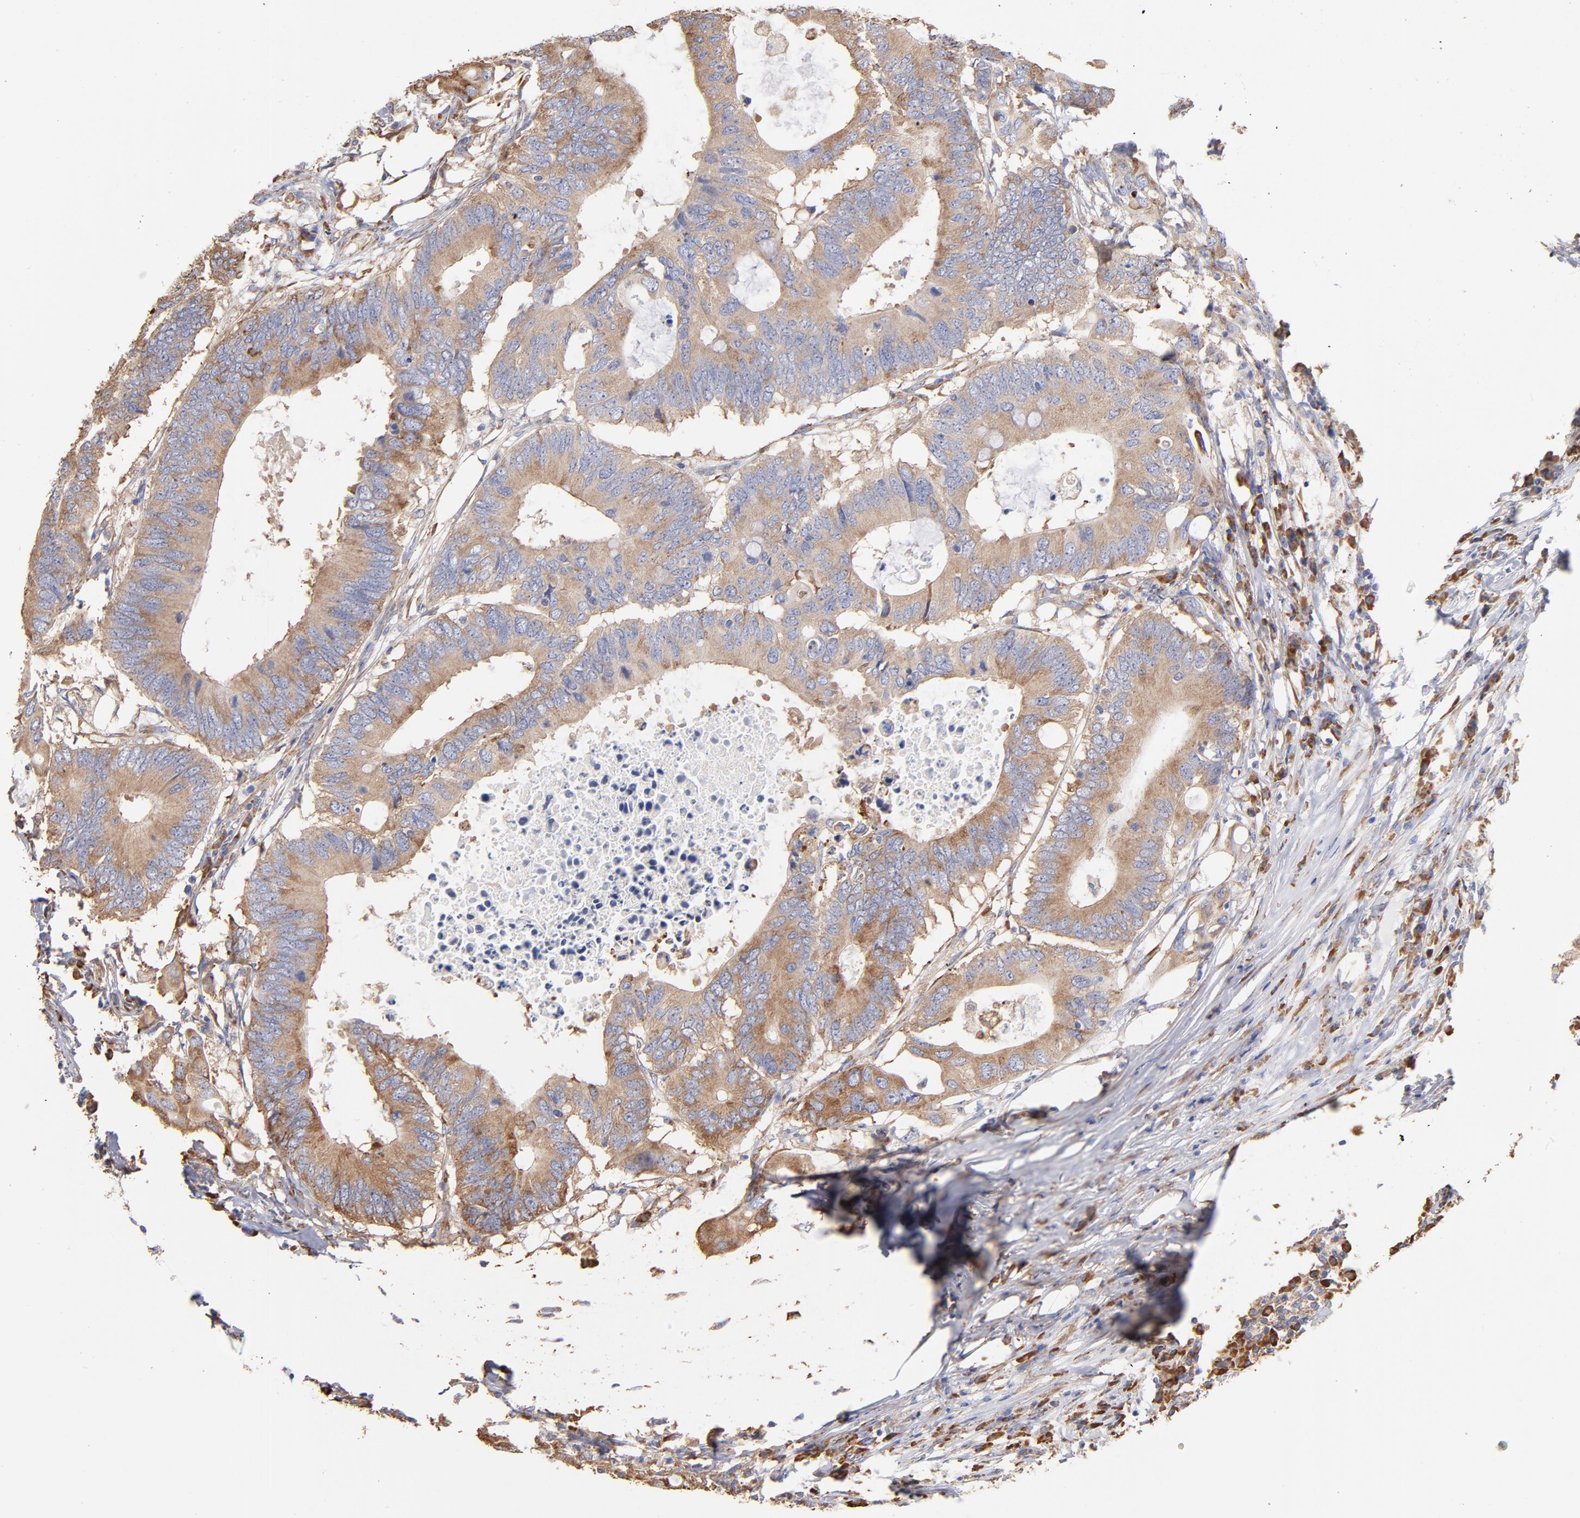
{"staining": {"intensity": "moderate", "quantity": ">75%", "location": "cytoplasmic/membranous"}, "tissue": "colorectal cancer", "cell_type": "Tumor cells", "image_type": "cancer", "snomed": [{"axis": "morphology", "description": "Adenocarcinoma, NOS"}, {"axis": "topography", "description": "Colon"}], "caption": "A medium amount of moderate cytoplasmic/membranous positivity is appreciated in approximately >75% of tumor cells in colorectal cancer tissue. (IHC, brightfield microscopy, high magnification).", "gene": "RPL9", "patient": {"sex": "male", "age": 71}}